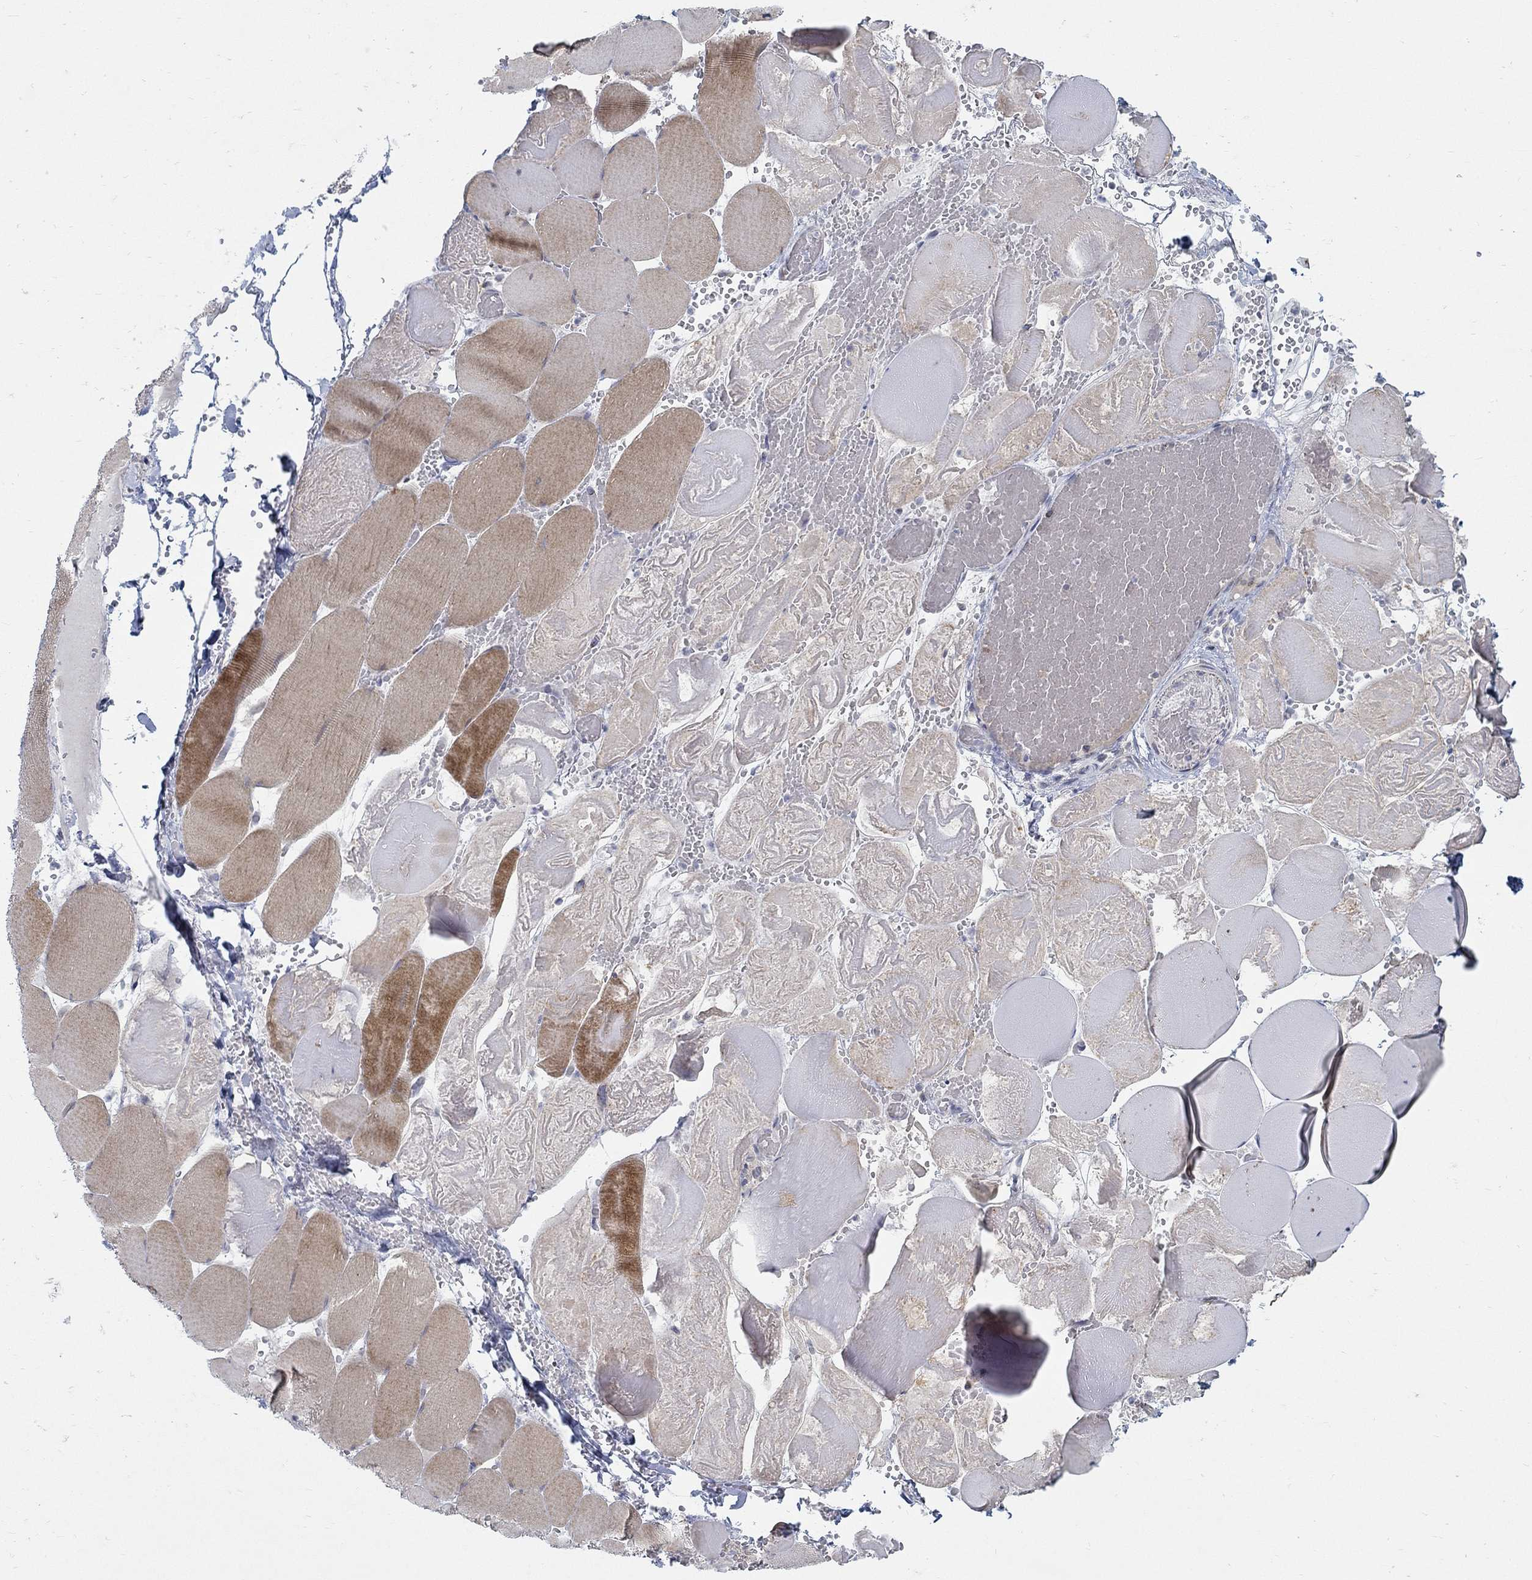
{"staining": {"intensity": "moderate", "quantity": "25%-75%", "location": "cytoplasmic/membranous"}, "tissue": "skeletal muscle", "cell_type": "Myocytes", "image_type": "normal", "snomed": [{"axis": "morphology", "description": "Normal tissue, NOS"}, {"axis": "morphology", "description": "Malignant melanoma, Metastatic site"}, {"axis": "topography", "description": "Skeletal muscle"}], "caption": "Immunohistochemistry image of normal skeletal muscle stained for a protein (brown), which displays medium levels of moderate cytoplasmic/membranous staining in approximately 25%-75% of myocytes.", "gene": "ANO7", "patient": {"sex": "male", "age": 50}}